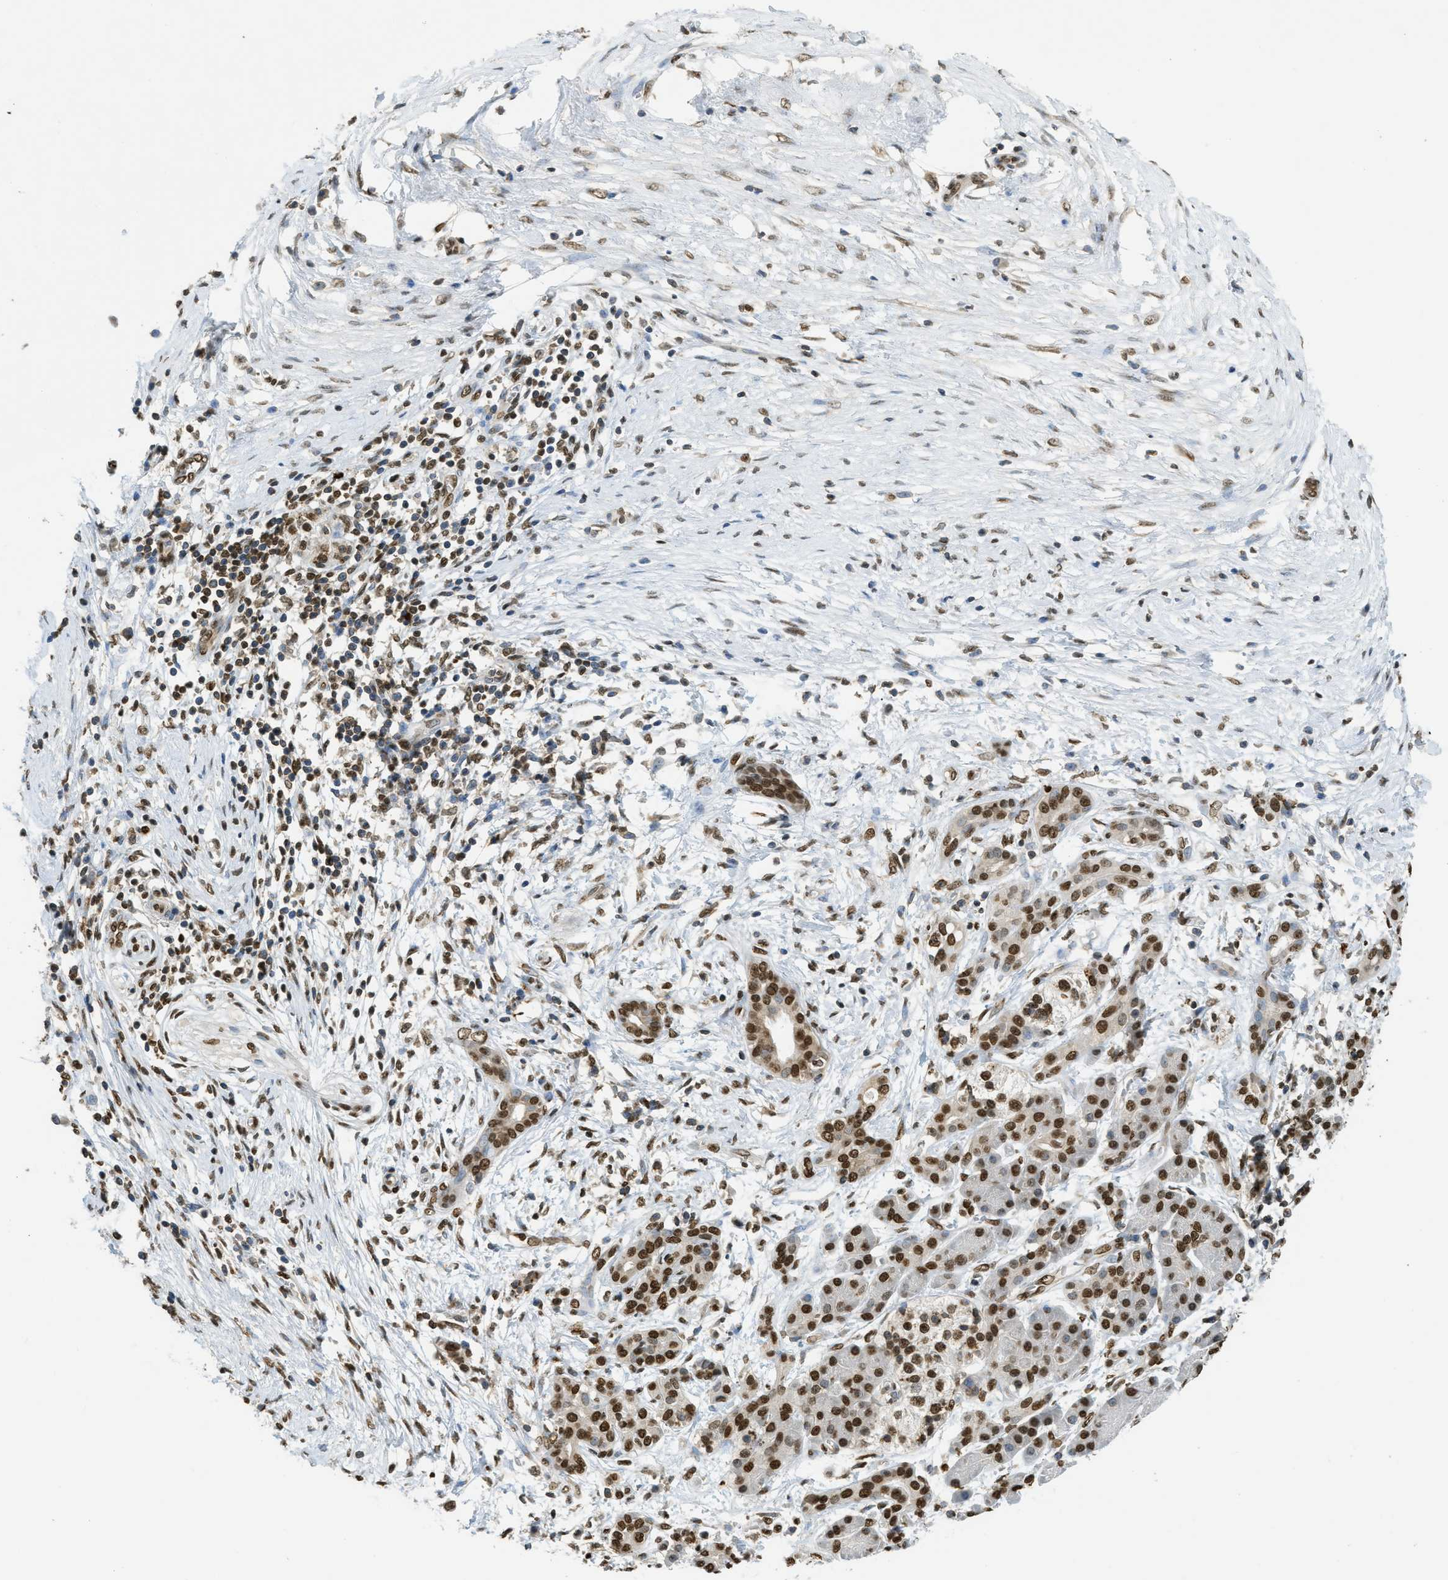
{"staining": {"intensity": "strong", "quantity": ">75%", "location": "nuclear"}, "tissue": "pancreatic cancer", "cell_type": "Tumor cells", "image_type": "cancer", "snomed": [{"axis": "morphology", "description": "Adenocarcinoma, NOS"}, {"axis": "topography", "description": "Pancreas"}], "caption": "There is high levels of strong nuclear staining in tumor cells of pancreatic cancer (adenocarcinoma), as demonstrated by immunohistochemical staining (brown color).", "gene": "NR5A2", "patient": {"sex": "female", "age": 70}}